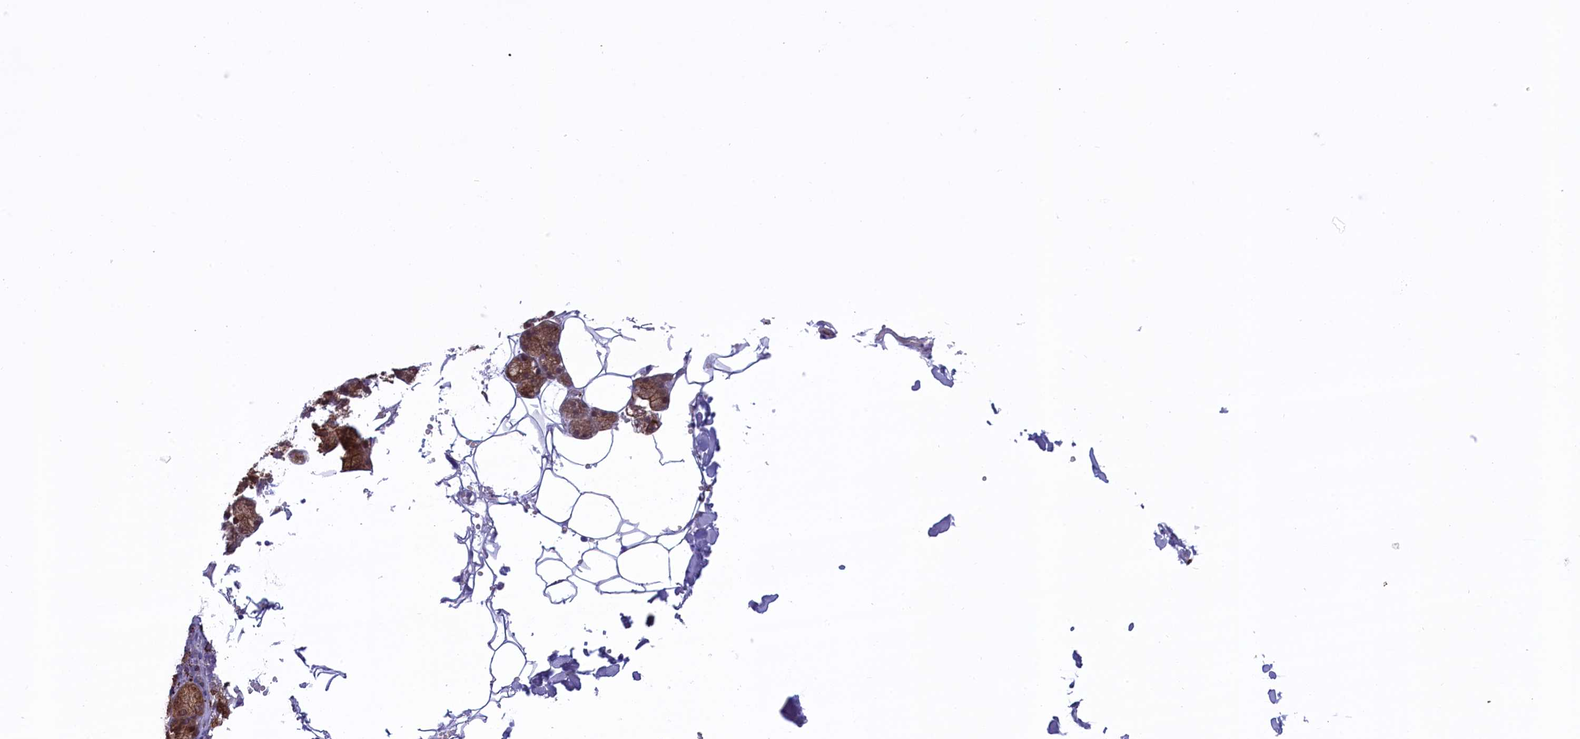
{"staining": {"intensity": "moderate", "quantity": ">75%", "location": "cytoplasmic/membranous"}, "tissue": "salivary gland", "cell_type": "Glandular cells", "image_type": "normal", "snomed": [{"axis": "morphology", "description": "Normal tissue, NOS"}, {"axis": "topography", "description": "Salivary gland"}], "caption": "IHC micrograph of normal salivary gland stained for a protein (brown), which demonstrates medium levels of moderate cytoplasmic/membranous positivity in about >75% of glandular cells.", "gene": "MAN2B1", "patient": {"sex": "male", "age": 62}}